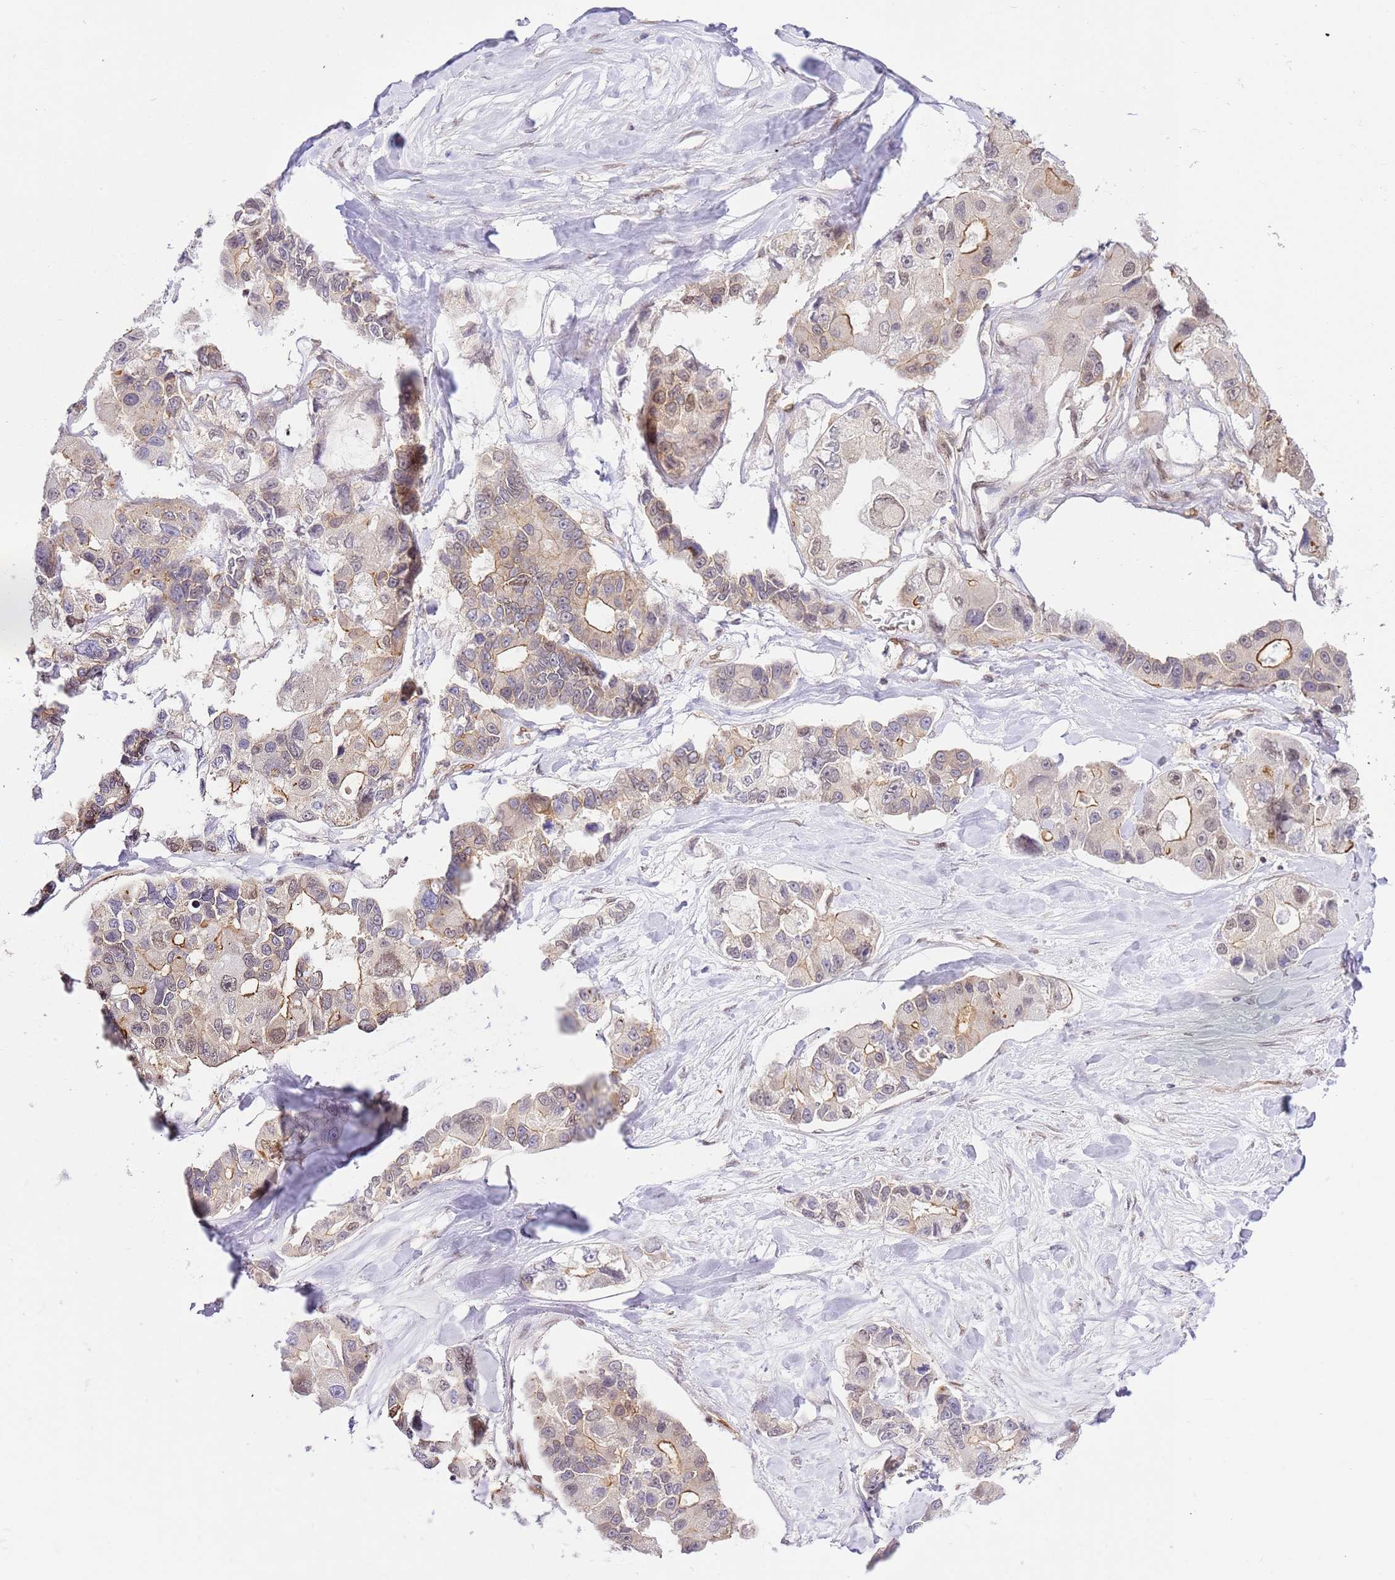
{"staining": {"intensity": "moderate", "quantity": "<25%", "location": "cytoplasmic/membranous"}, "tissue": "lung cancer", "cell_type": "Tumor cells", "image_type": "cancer", "snomed": [{"axis": "morphology", "description": "Adenocarcinoma, NOS"}, {"axis": "topography", "description": "Lung"}], "caption": "High-magnification brightfield microscopy of lung cancer (adenocarcinoma) stained with DAB (brown) and counterstained with hematoxylin (blue). tumor cells exhibit moderate cytoplasmic/membranous positivity is identified in approximately<25% of cells. The protein of interest is stained brown, and the nuclei are stained in blue (DAB (3,3'-diaminobenzidine) IHC with brightfield microscopy, high magnification).", "gene": "TRIM37", "patient": {"sex": "female", "age": 54}}